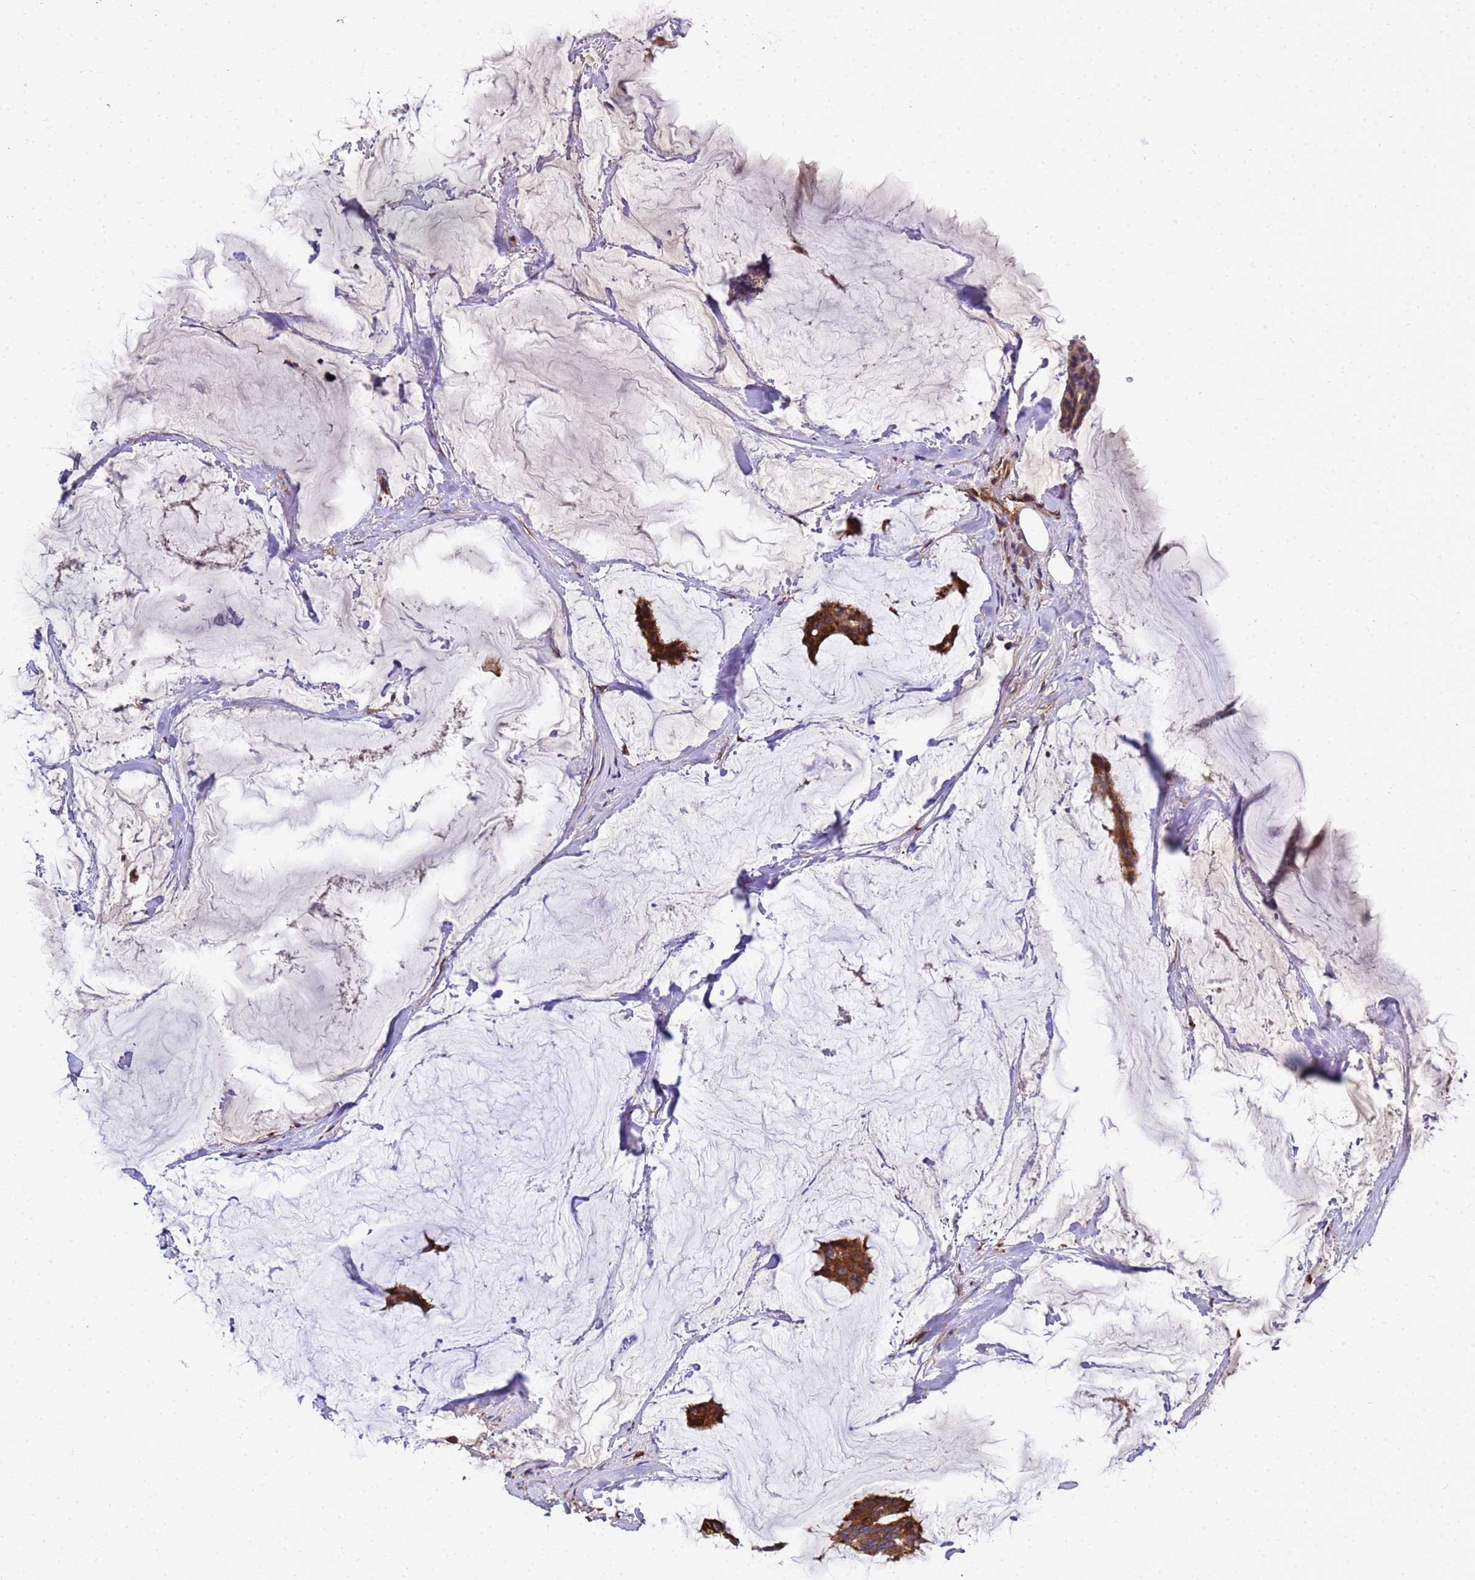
{"staining": {"intensity": "strong", "quantity": ">75%", "location": "cytoplasmic/membranous"}, "tissue": "breast cancer", "cell_type": "Tumor cells", "image_type": "cancer", "snomed": [{"axis": "morphology", "description": "Duct carcinoma"}, {"axis": "topography", "description": "Breast"}], "caption": "Protein analysis of breast cancer (infiltrating ductal carcinoma) tissue exhibits strong cytoplasmic/membranous staining in about >75% of tumor cells.", "gene": "MOCS1", "patient": {"sex": "female", "age": 93}}